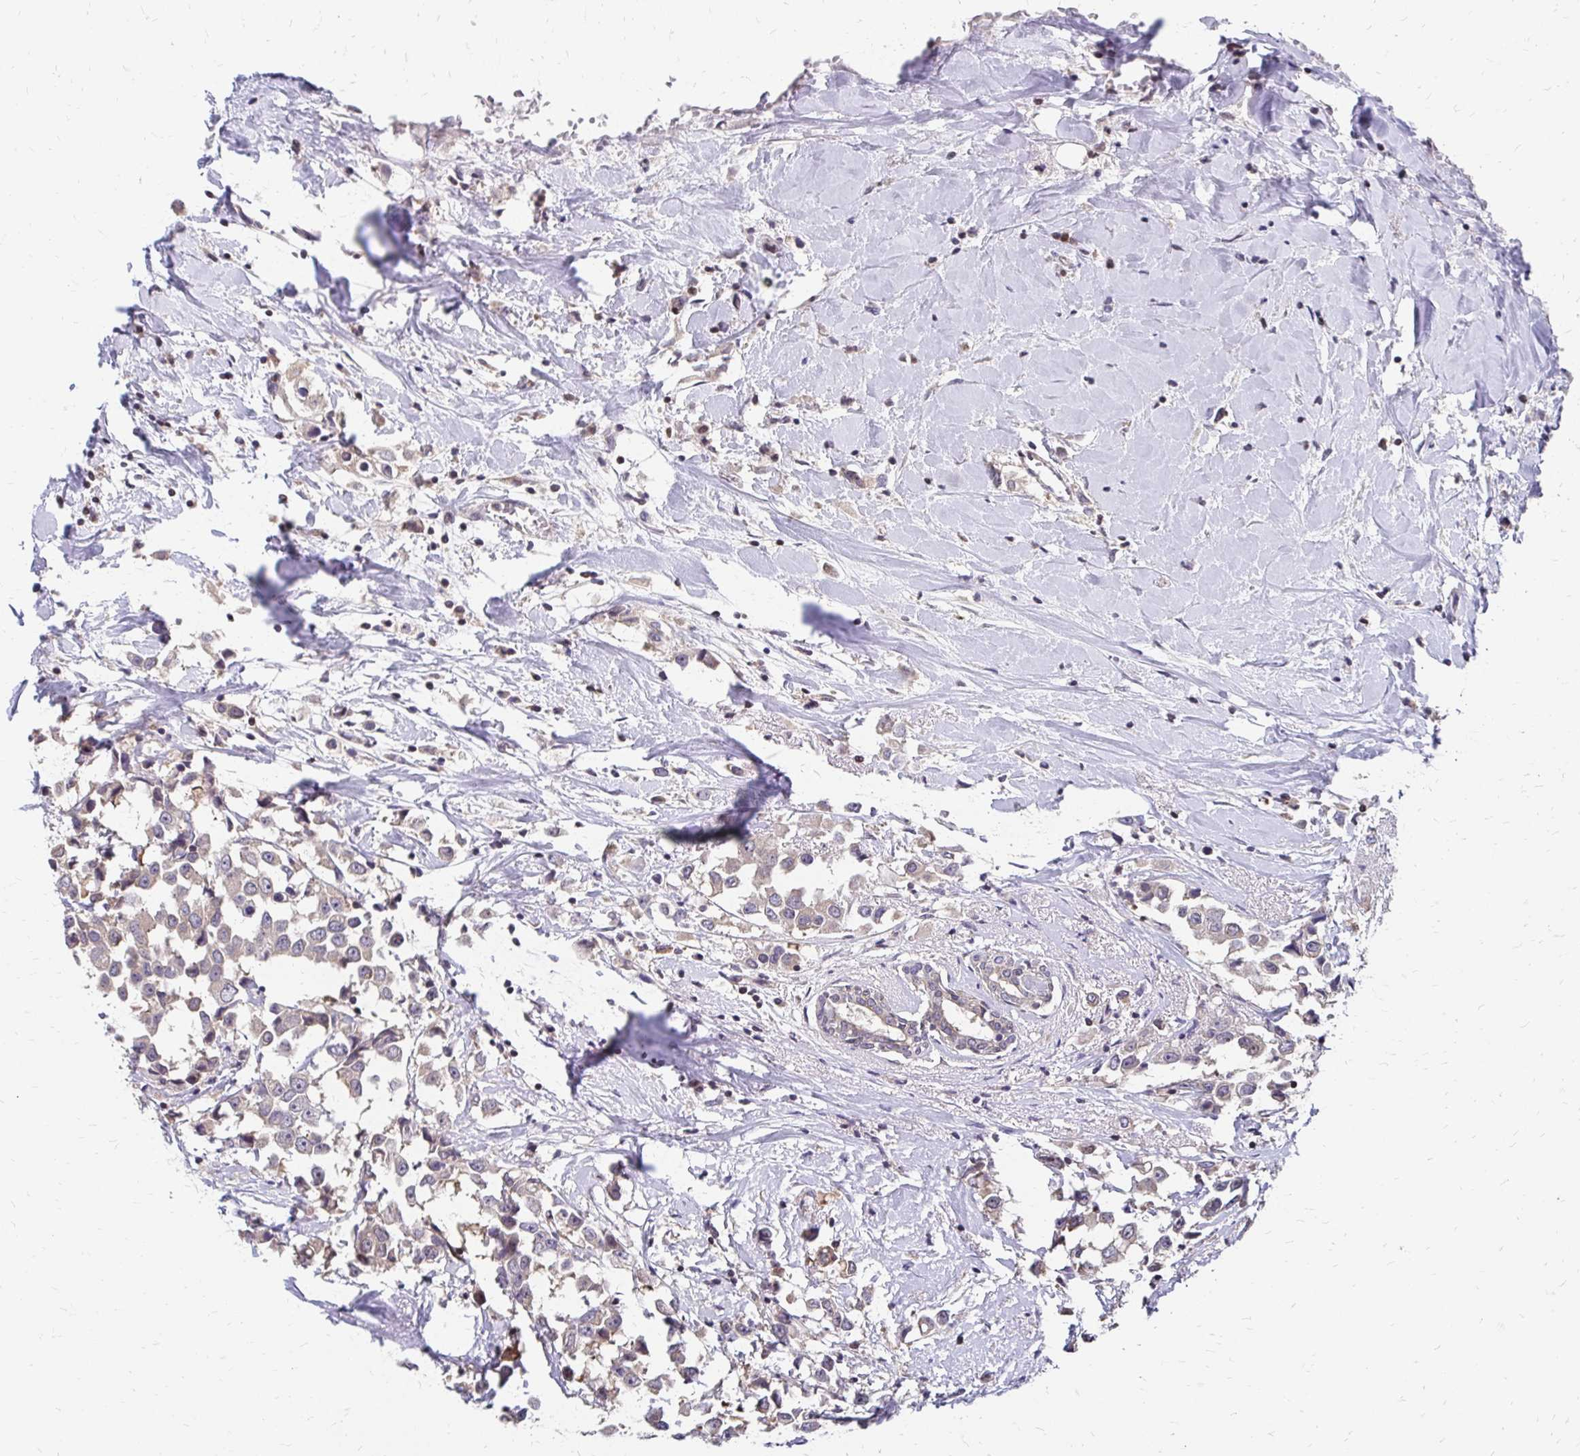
{"staining": {"intensity": "negative", "quantity": "none", "location": "none"}, "tissue": "breast cancer", "cell_type": "Tumor cells", "image_type": "cancer", "snomed": [{"axis": "morphology", "description": "Duct carcinoma"}, {"axis": "topography", "description": "Breast"}], "caption": "Immunohistochemistry (IHC) photomicrograph of human breast cancer (invasive ductal carcinoma) stained for a protein (brown), which displays no expression in tumor cells. (Brightfield microscopy of DAB (3,3'-diaminobenzidine) immunohistochemistry at high magnification).", "gene": "CBX7", "patient": {"sex": "female", "age": 61}}